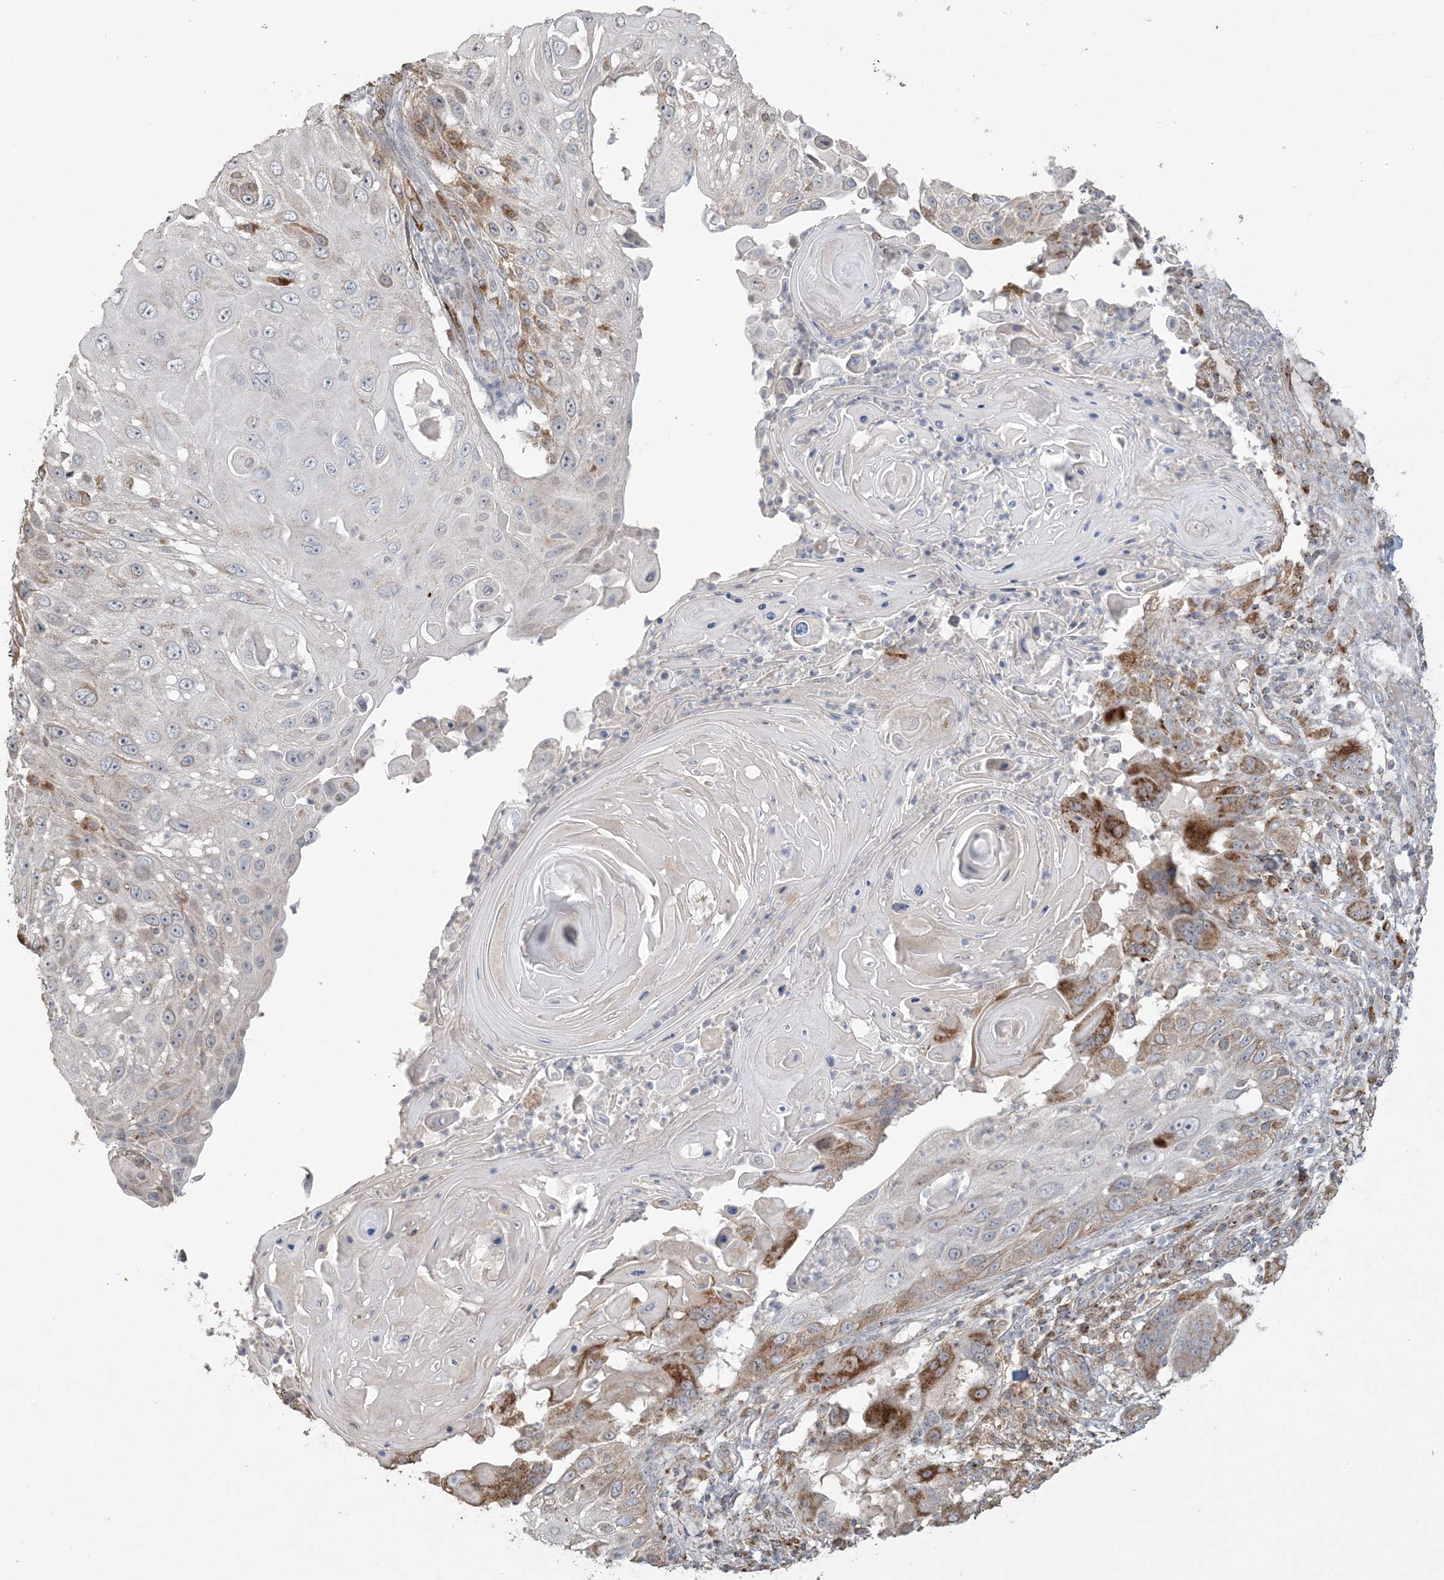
{"staining": {"intensity": "weak", "quantity": "<25%", "location": "cytoplasmic/membranous"}, "tissue": "skin cancer", "cell_type": "Tumor cells", "image_type": "cancer", "snomed": [{"axis": "morphology", "description": "Squamous cell carcinoma, NOS"}, {"axis": "topography", "description": "Skin"}], "caption": "The micrograph shows no significant positivity in tumor cells of skin cancer (squamous cell carcinoma).", "gene": "AGA", "patient": {"sex": "female", "age": 44}}